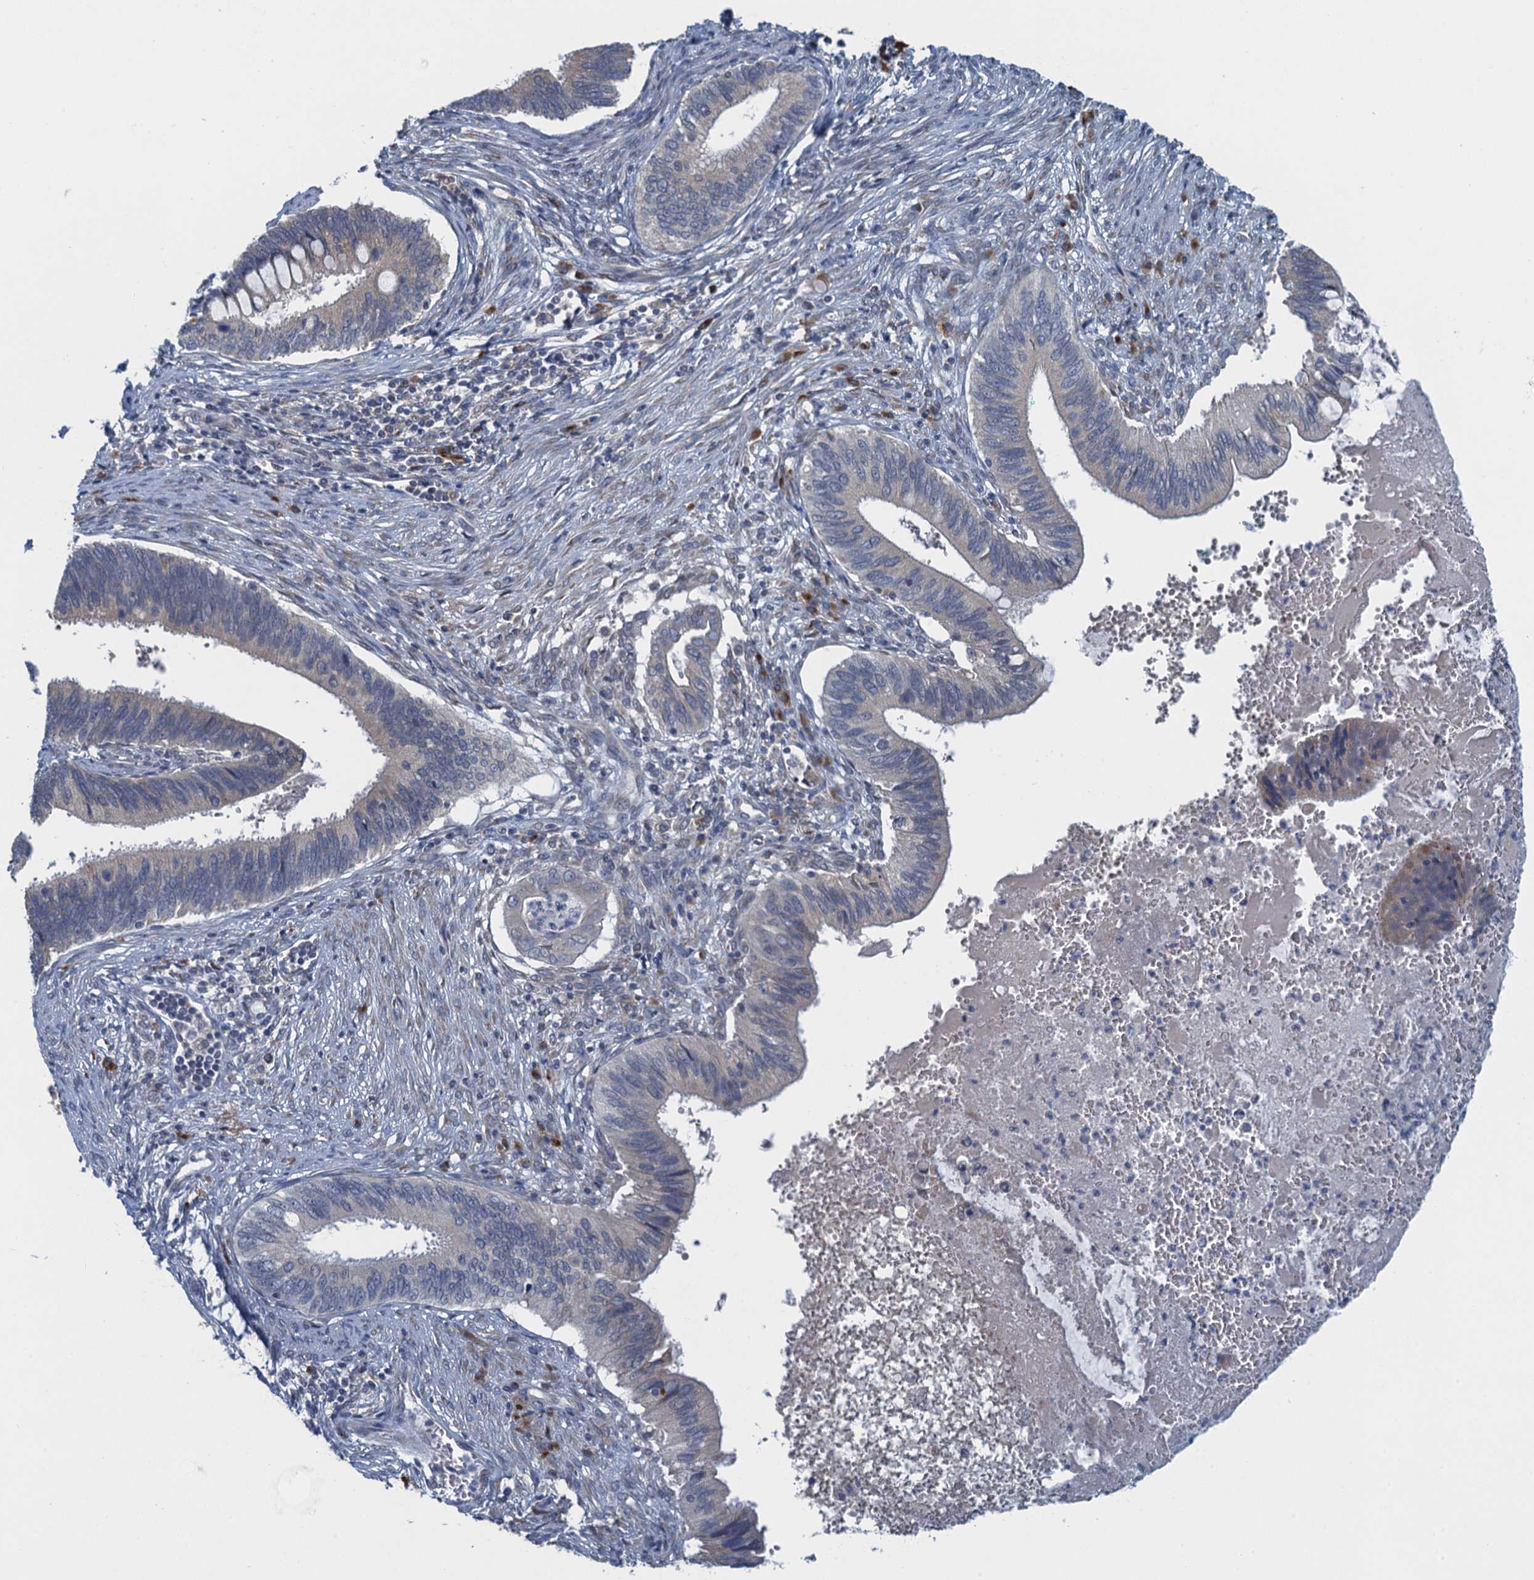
{"staining": {"intensity": "negative", "quantity": "none", "location": "none"}, "tissue": "cervical cancer", "cell_type": "Tumor cells", "image_type": "cancer", "snomed": [{"axis": "morphology", "description": "Adenocarcinoma, NOS"}, {"axis": "topography", "description": "Cervix"}], "caption": "An immunohistochemistry (IHC) micrograph of cervical cancer (adenocarcinoma) is shown. There is no staining in tumor cells of cervical cancer (adenocarcinoma).", "gene": "ALG2", "patient": {"sex": "female", "age": 42}}